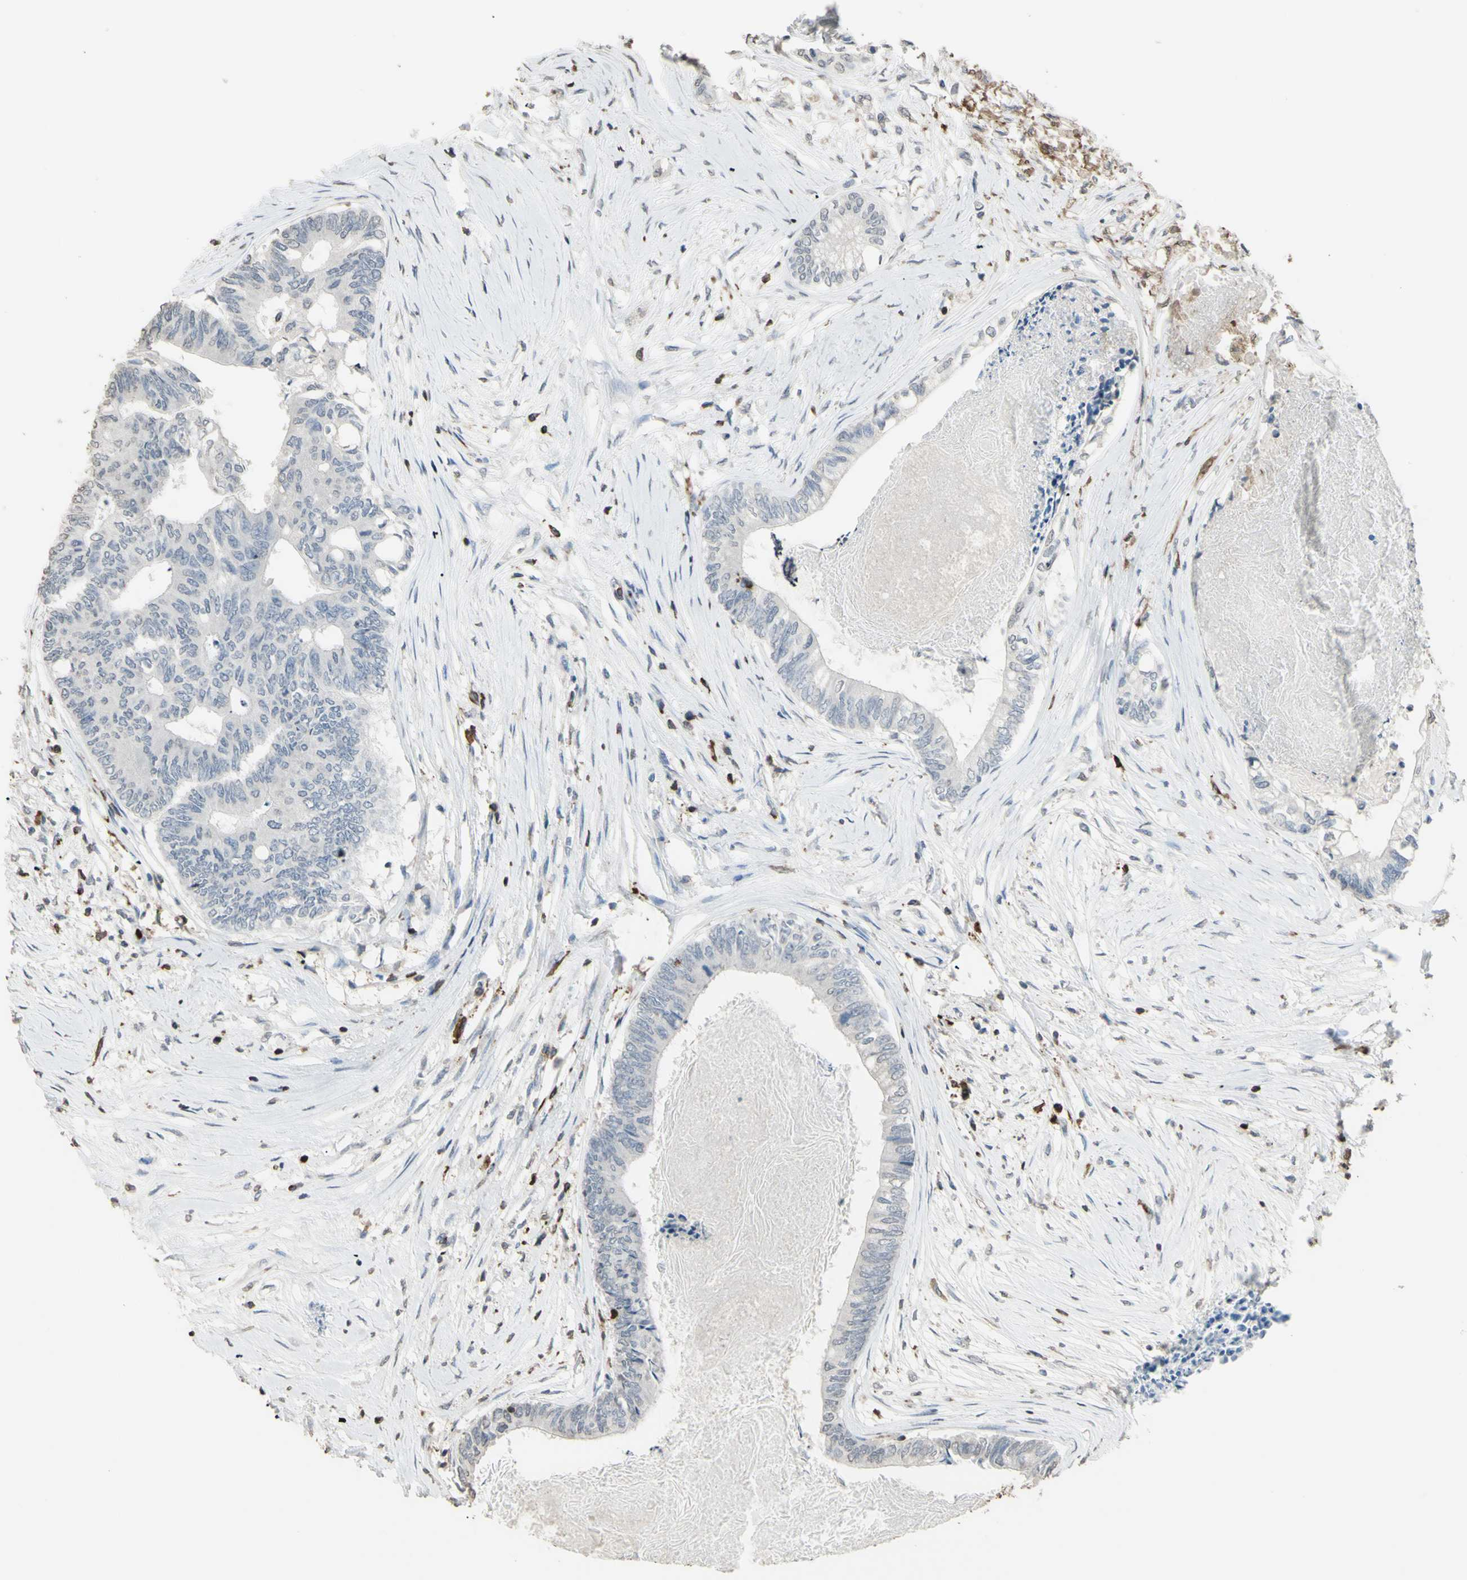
{"staining": {"intensity": "negative", "quantity": "none", "location": "none"}, "tissue": "colorectal cancer", "cell_type": "Tumor cells", "image_type": "cancer", "snomed": [{"axis": "morphology", "description": "Adenocarcinoma, NOS"}, {"axis": "topography", "description": "Rectum"}], "caption": "Human colorectal adenocarcinoma stained for a protein using immunohistochemistry exhibits no positivity in tumor cells.", "gene": "PSTPIP1", "patient": {"sex": "male", "age": 63}}